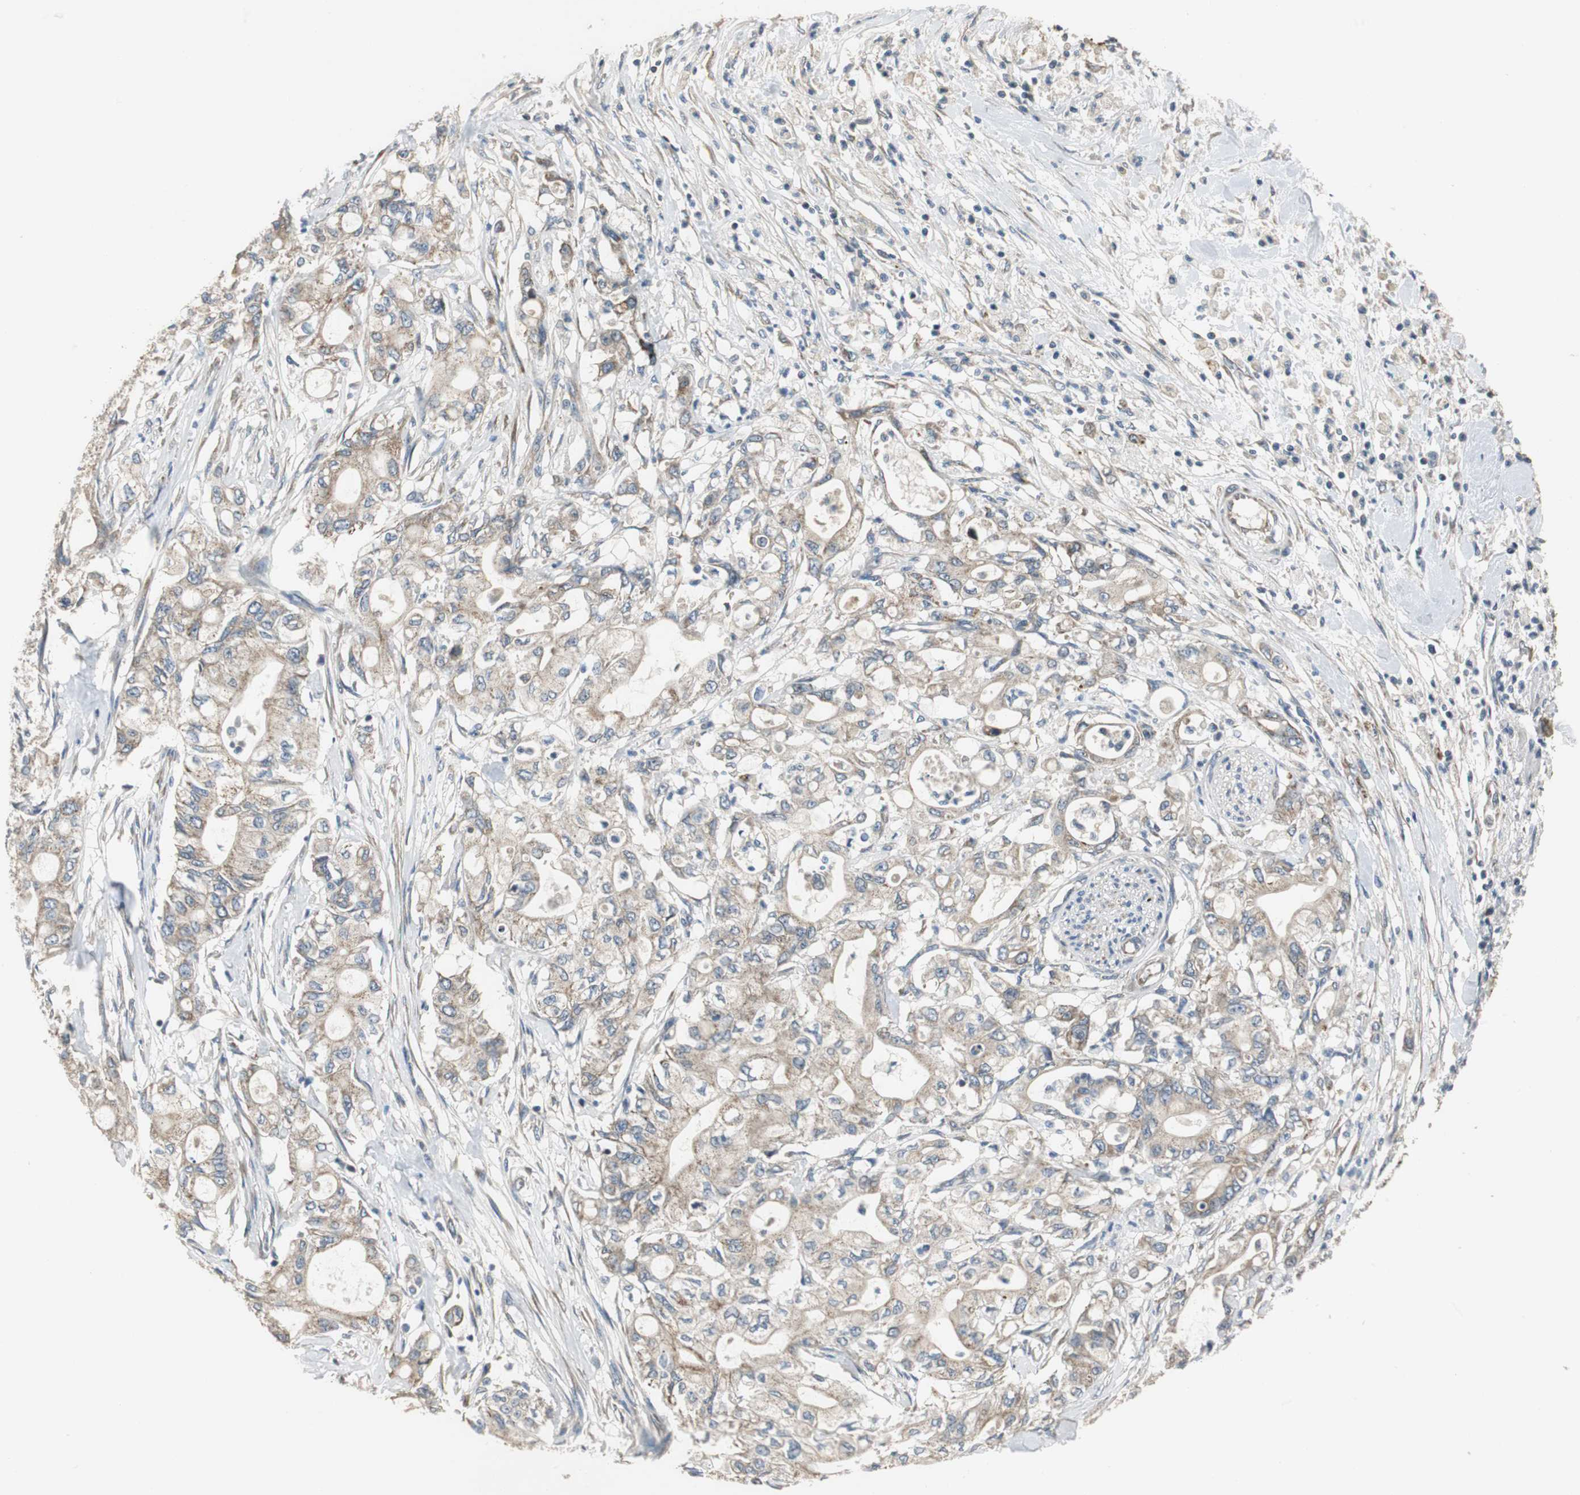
{"staining": {"intensity": "weak", "quantity": ">75%", "location": "cytoplasmic/membranous"}, "tissue": "pancreatic cancer", "cell_type": "Tumor cells", "image_type": "cancer", "snomed": [{"axis": "morphology", "description": "Adenocarcinoma, NOS"}, {"axis": "topography", "description": "Pancreas"}], "caption": "Brown immunohistochemical staining in pancreatic adenocarcinoma shows weak cytoplasmic/membranous positivity in about >75% of tumor cells.", "gene": "MYT1", "patient": {"sex": "male", "age": 79}}